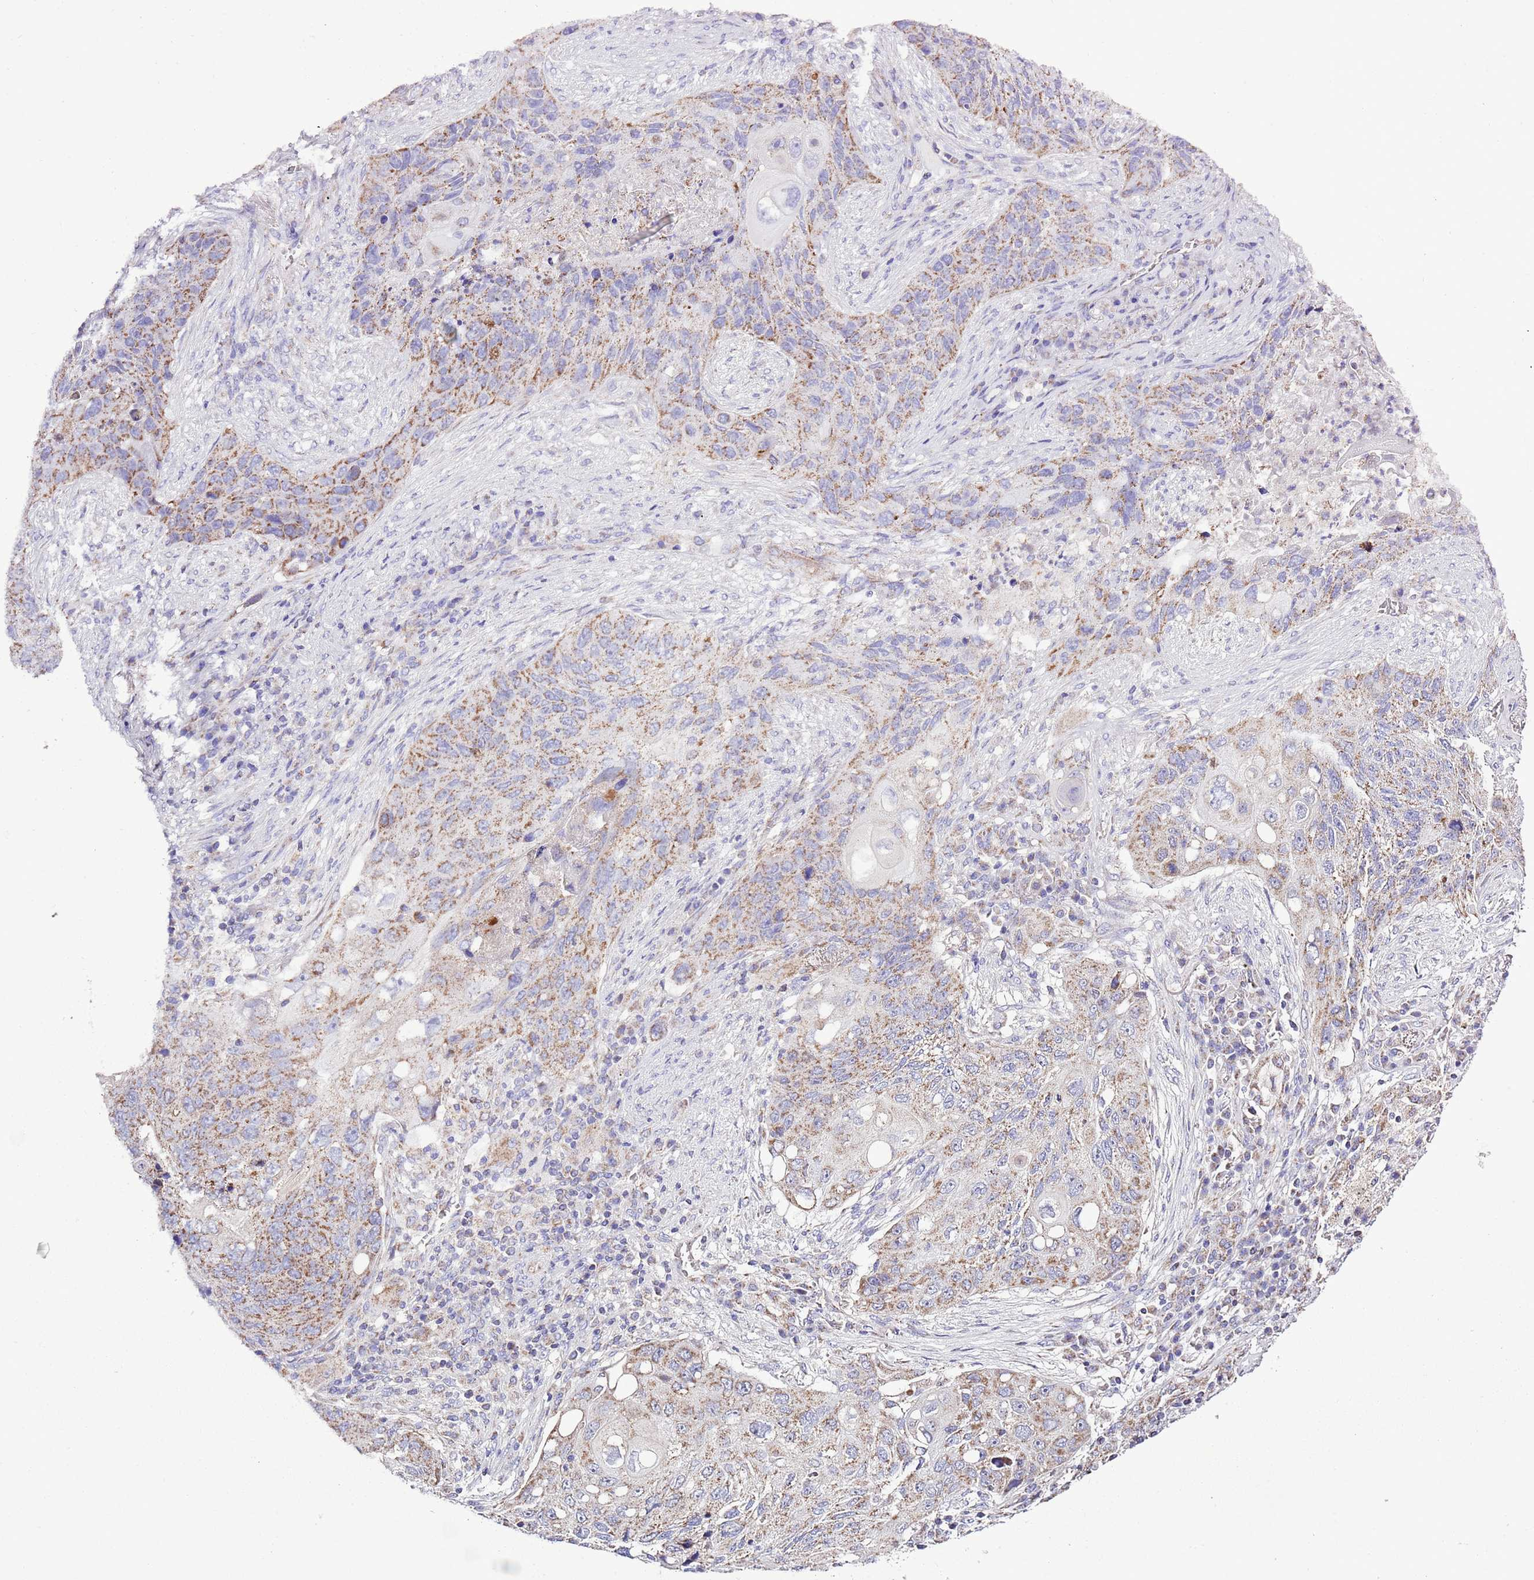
{"staining": {"intensity": "moderate", "quantity": ">75%", "location": "cytoplasmic/membranous"}, "tissue": "lung cancer", "cell_type": "Tumor cells", "image_type": "cancer", "snomed": [{"axis": "morphology", "description": "Squamous cell carcinoma, NOS"}, {"axis": "topography", "description": "Lung"}], "caption": "Protein staining of lung squamous cell carcinoma tissue displays moderate cytoplasmic/membranous expression in approximately >75% of tumor cells.", "gene": "TEKTIP1", "patient": {"sex": "female", "age": 63}}